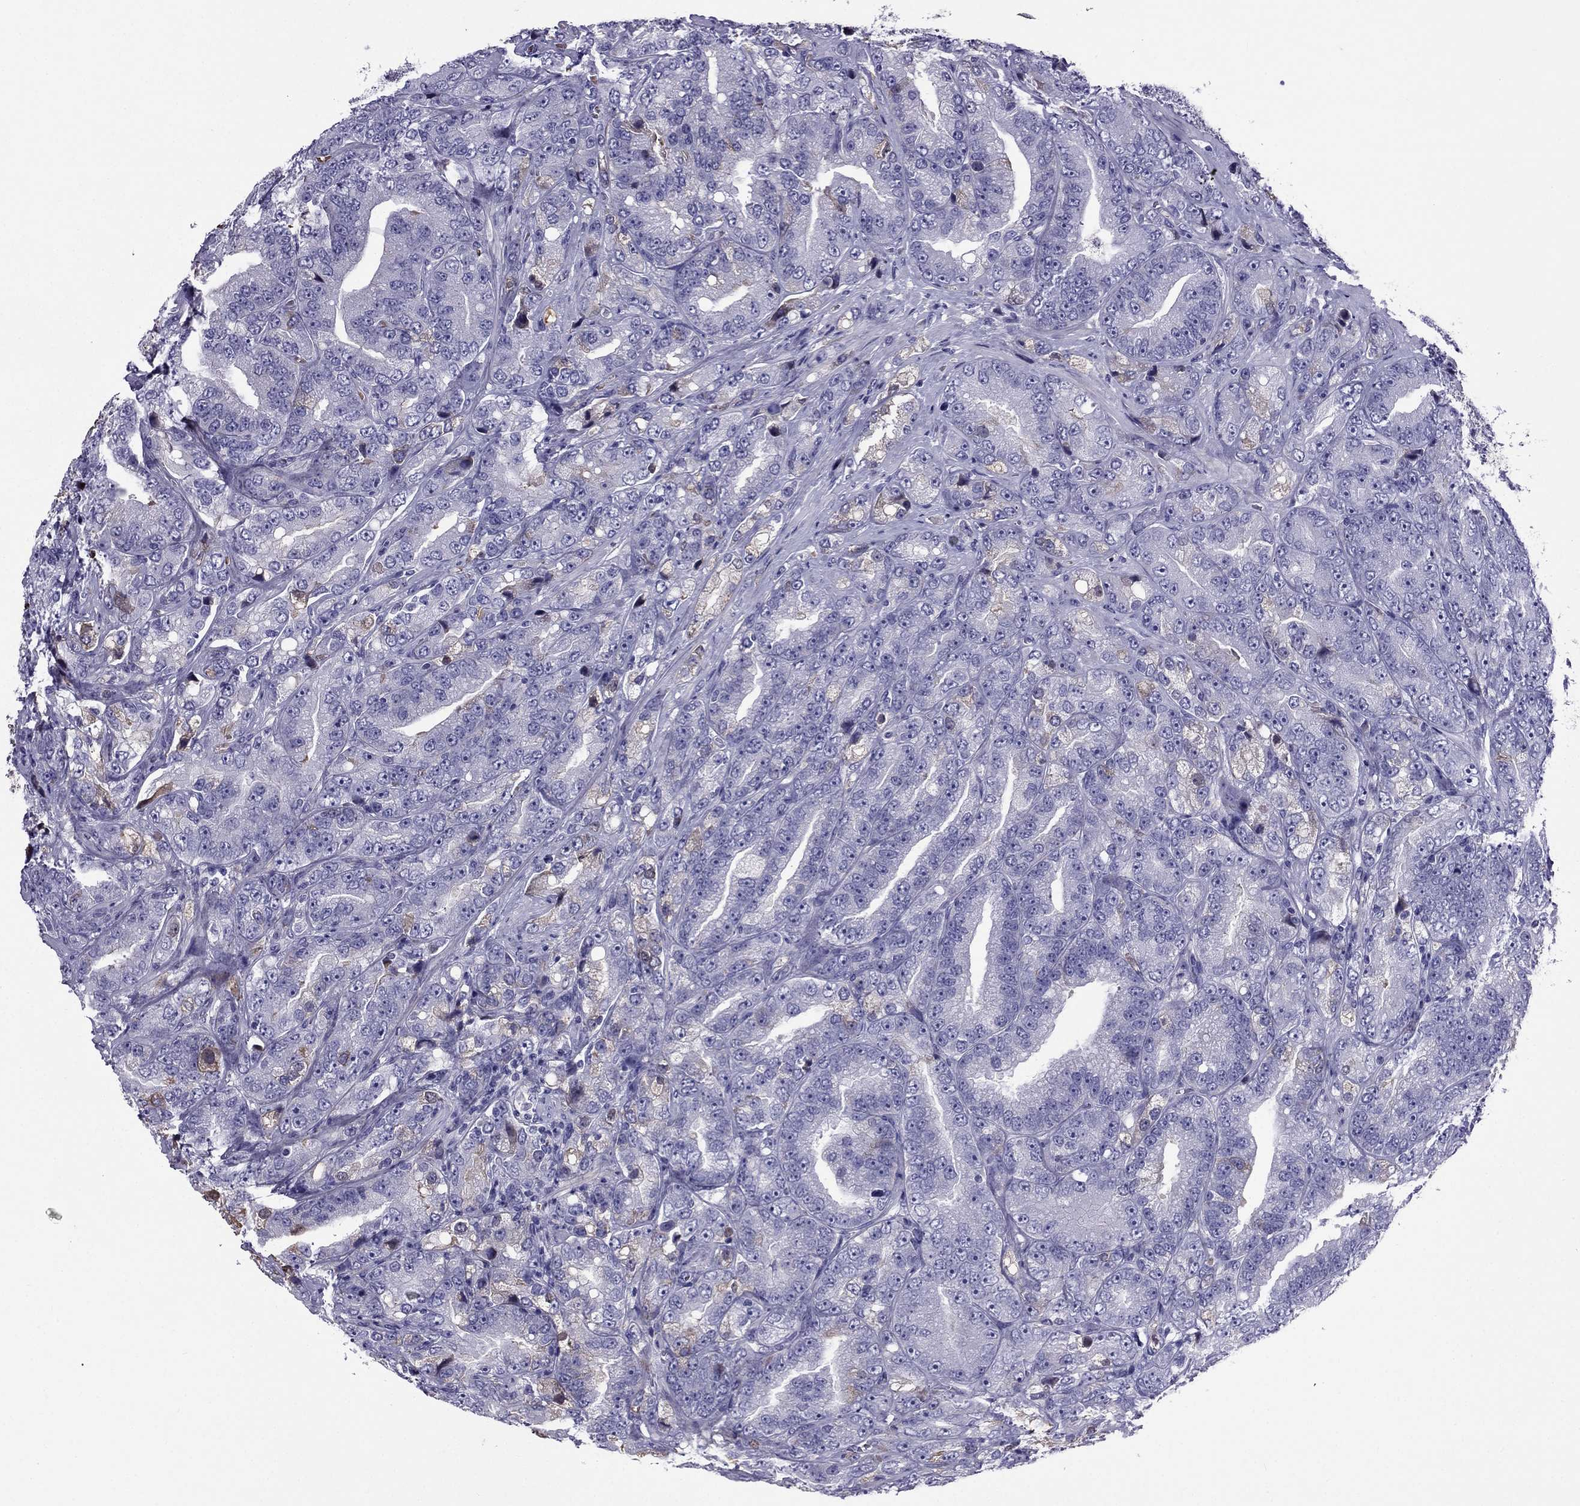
{"staining": {"intensity": "negative", "quantity": "none", "location": "none"}, "tissue": "prostate cancer", "cell_type": "Tumor cells", "image_type": "cancer", "snomed": [{"axis": "morphology", "description": "Adenocarcinoma, NOS"}, {"axis": "topography", "description": "Prostate"}], "caption": "Tumor cells show no significant protein expression in prostate adenocarcinoma. (DAB (3,3'-diaminobenzidine) IHC visualized using brightfield microscopy, high magnification).", "gene": "TBC1D21", "patient": {"sex": "male", "age": 63}}